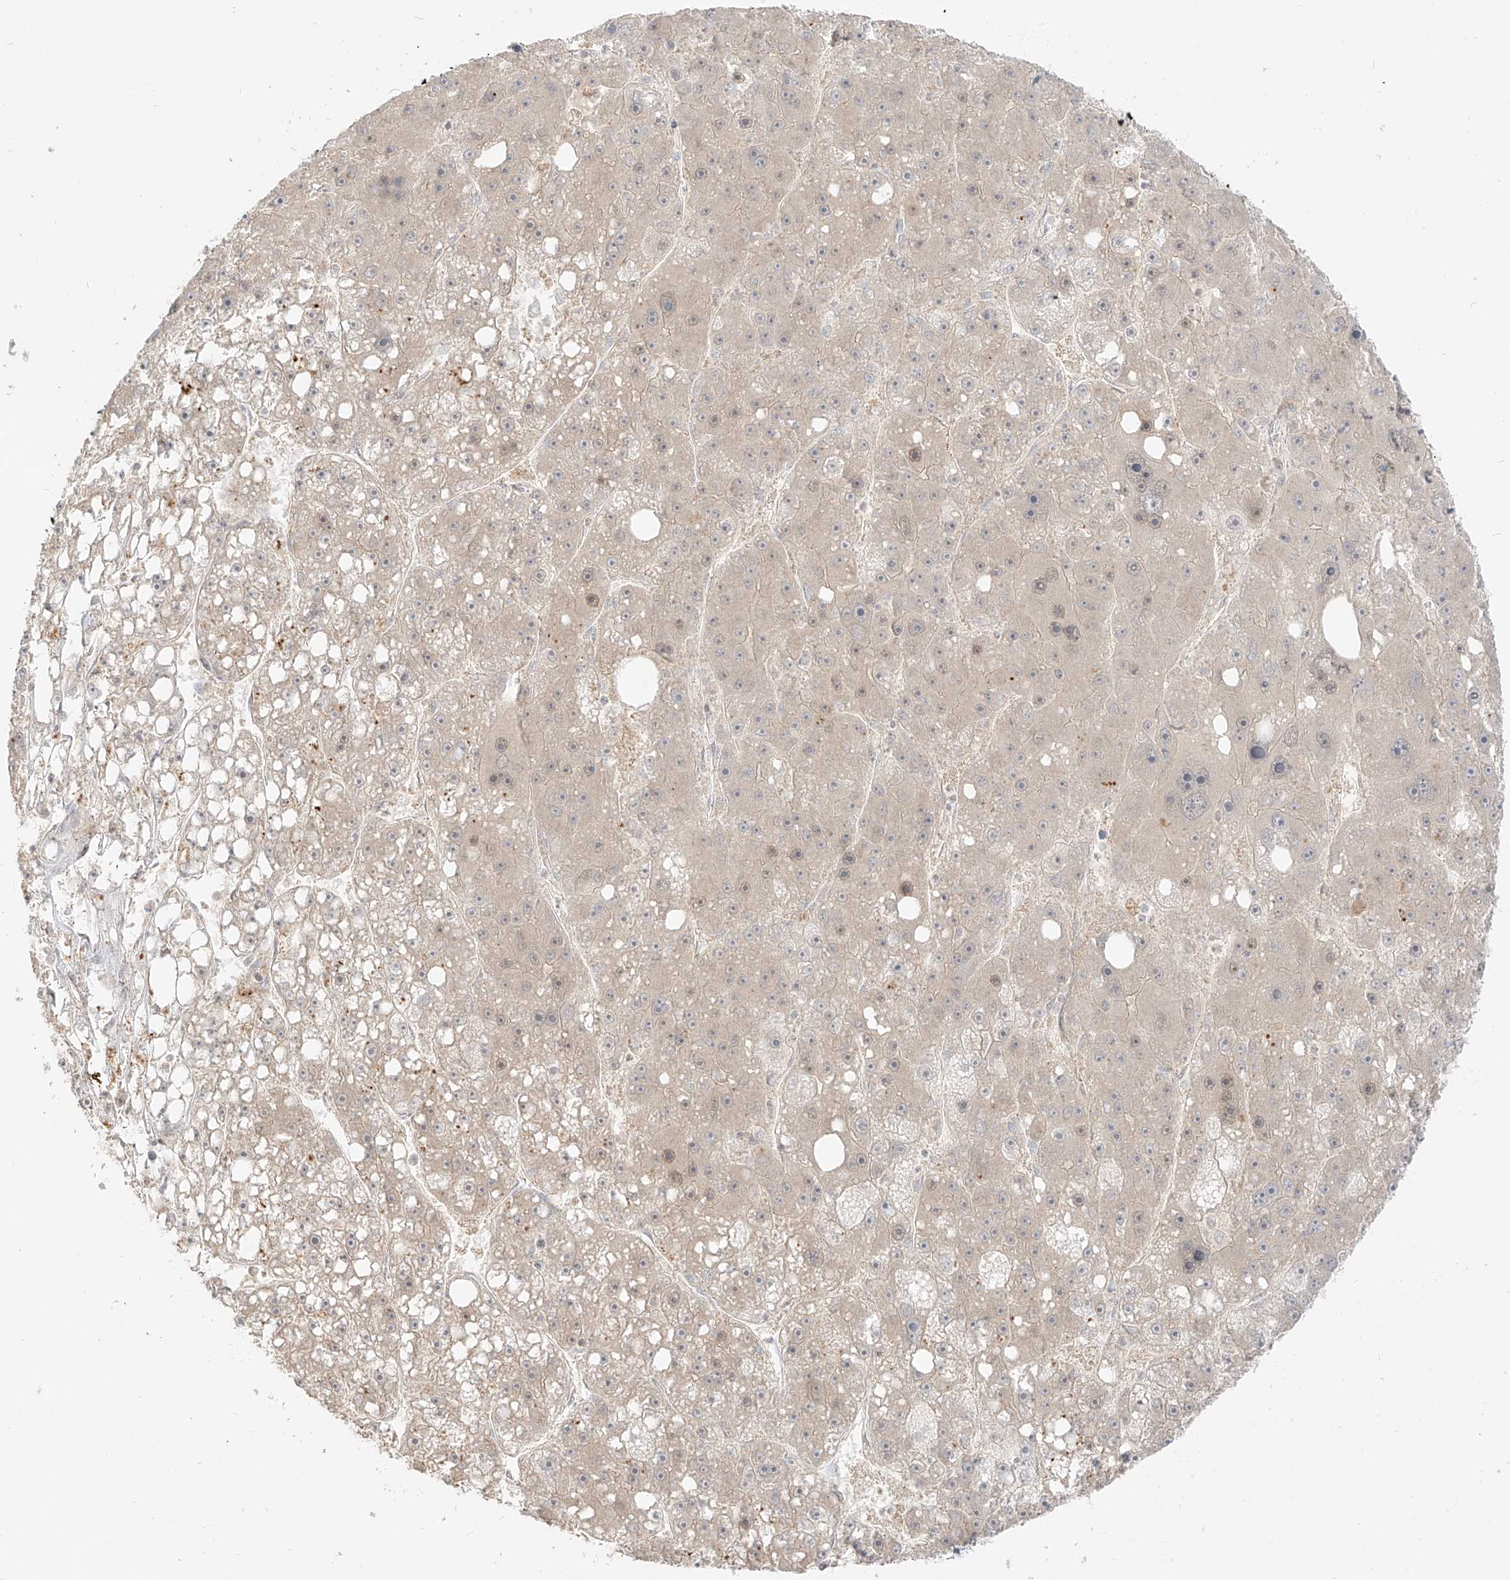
{"staining": {"intensity": "negative", "quantity": "none", "location": "none"}, "tissue": "liver cancer", "cell_type": "Tumor cells", "image_type": "cancer", "snomed": [{"axis": "morphology", "description": "Carcinoma, Hepatocellular, NOS"}, {"axis": "topography", "description": "Liver"}], "caption": "Histopathology image shows no significant protein positivity in tumor cells of liver hepatocellular carcinoma. (DAB IHC with hematoxylin counter stain).", "gene": "LIPT1", "patient": {"sex": "female", "age": 61}}